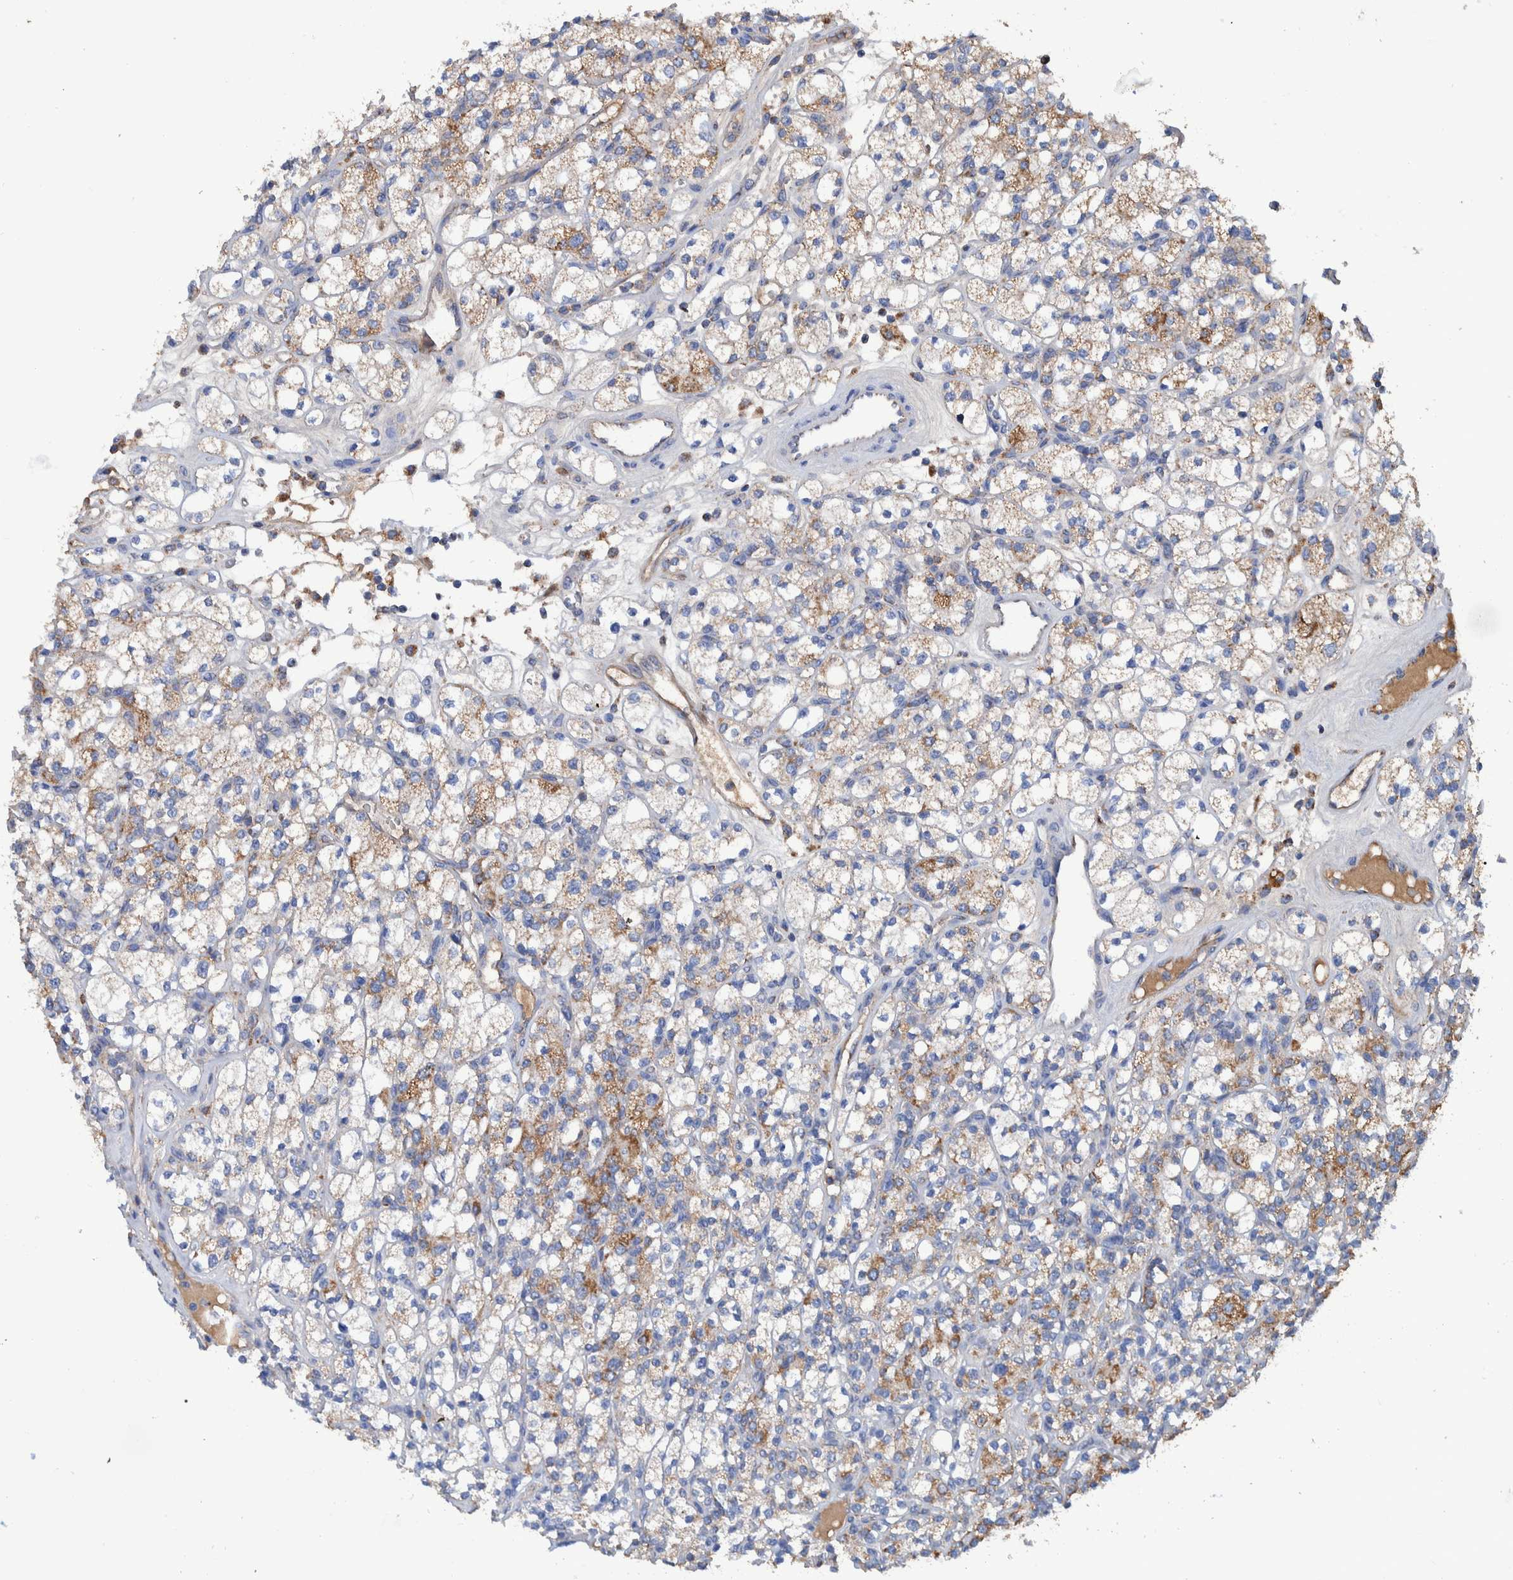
{"staining": {"intensity": "moderate", "quantity": "25%-75%", "location": "cytoplasmic/membranous"}, "tissue": "renal cancer", "cell_type": "Tumor cells", "image_type": "cancer", "snomed": [{"axis": "morphology", "description": "Adenocarcinoma, NOS"}, {"axis": "topography", "description": "Kidney"}], "caption": "Protein expression analysis of renal adenocarcinoma shows moderate cytoplasmic/membranous expression in about 25%-75% of tumor cells. (DAB (3,3'-diaminobenzidine) = brown stain, brightfield microscopy at high magnification).", "gene": "DECR1", "patient": {"sex": "male", "age": 77}}